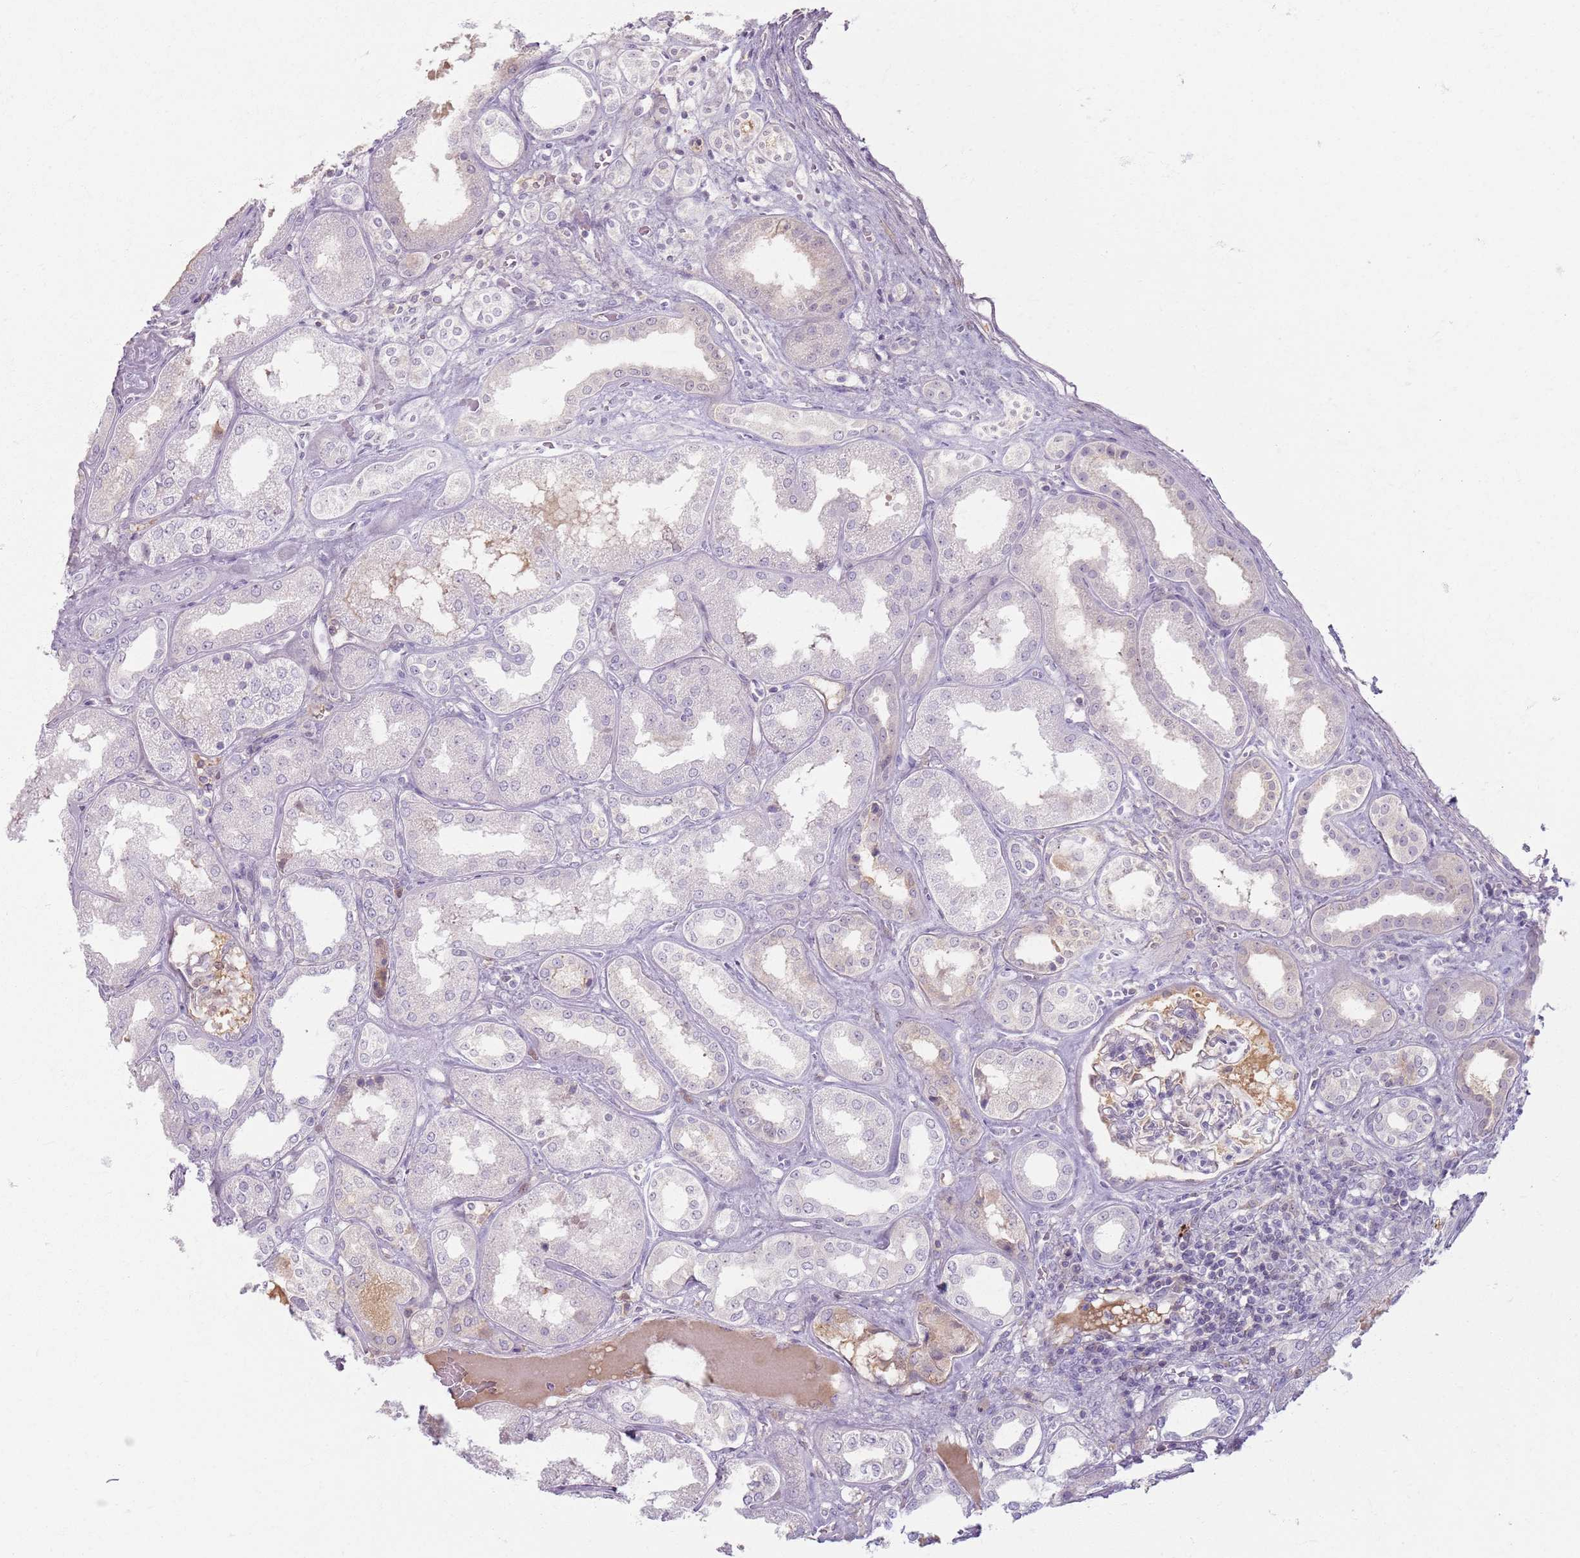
{"staining": {"intensity": "negative", "quantity": "none", "location": "none"}, "tissue": "kidney", "cell_type": "Cells in glomeruli", "image_type": "normal", "snomed": [{"axis": "morphology", "description": "Normal tissue, NOS"}, {"axis": "topography", "description": "Kidney"}], "caption": "This is a micrograph of IHC staining of benign kidney, which shows no positivity in cells in glomeruli. (Brightfield microscopy of DAB (3,3'-diaminobenzidine) IHC at high magnification).", "gene": "CRIPT", "patient": {"sex": "female", "age": 56}}